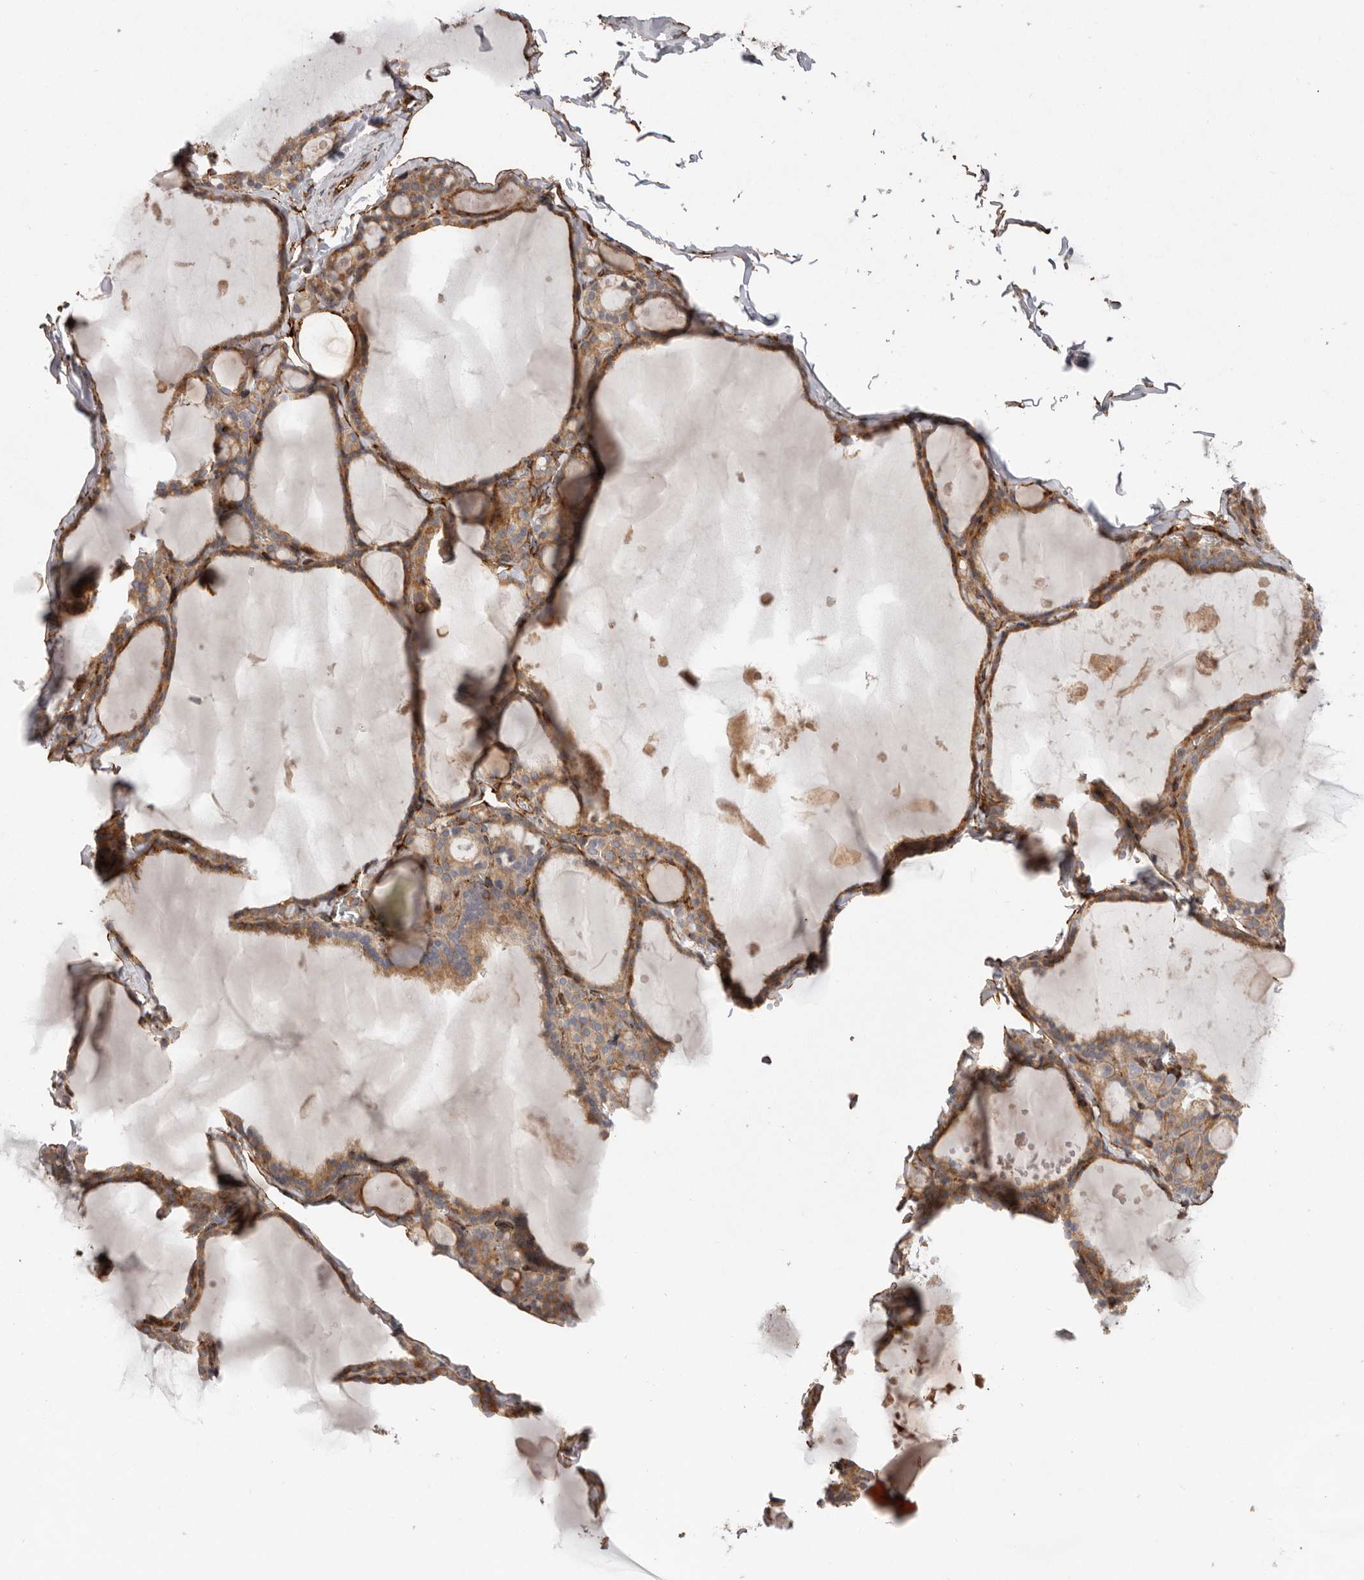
{"staining": {"intensity": "moderate", "quantity": ">75%", "location": "cytoplasmic/membranous"}, "tissue": "thyroid gland", "cell_type": "Glandular cells", "image_type": "normal", "snomed": [{"axis": "morphology", "description": "Normal tissue, NOS"}, {"axis": "topography", "description": "Thyroid gland"}], "caption": "An IHC histopathology image of normal tissue is shown. Protein staining in brown labels moderate cytoplasmic/membranous positivity in thyroid gland within glandular cells.", "gene": "WDTC1", "patient": {"sex": "male", "age": 56}}